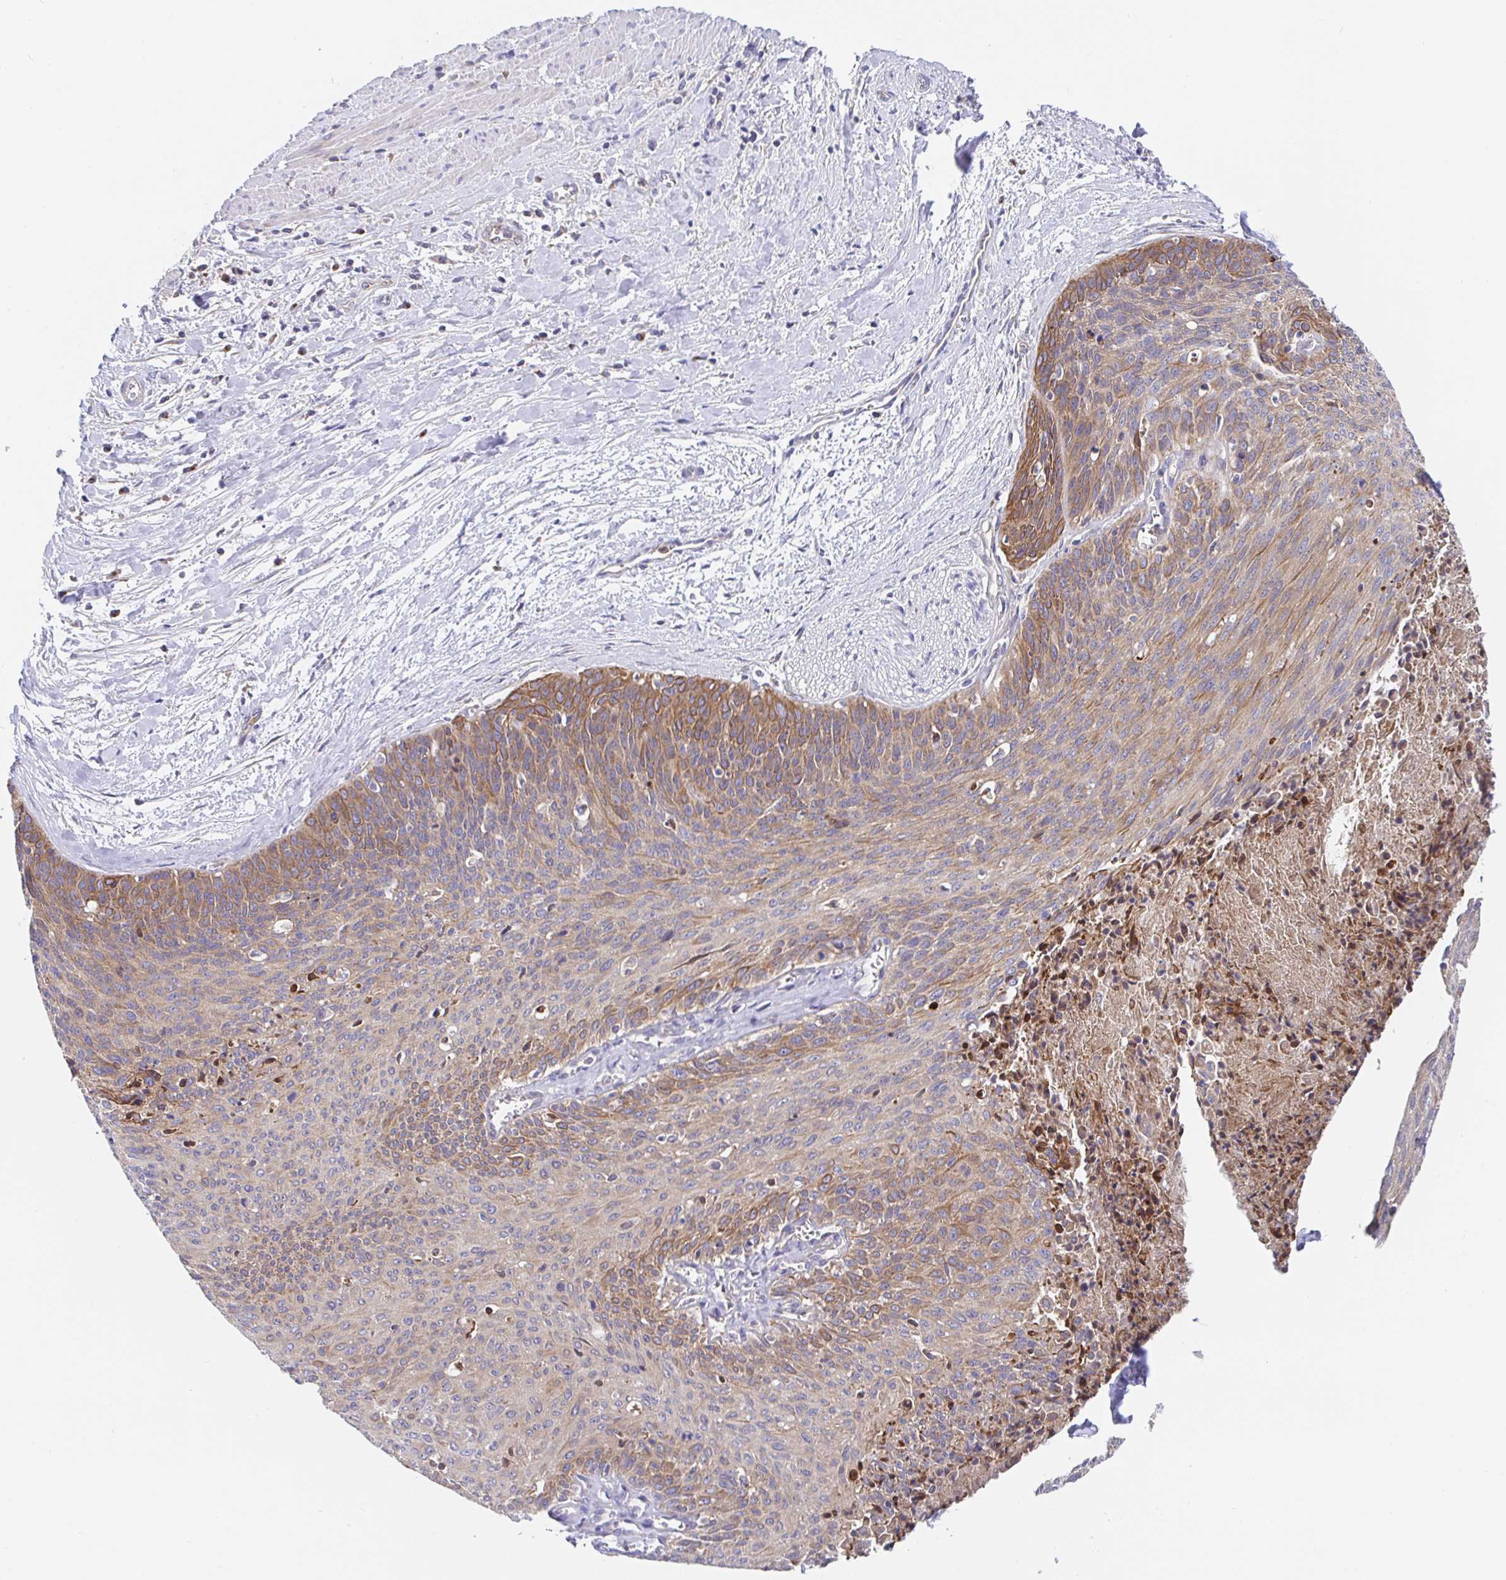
{"staining": {"intensity": "moderate", "quantity": "25%-75%", "location": "cytoplasmic/membranous"}, "tissue": "cervical cancer", "cell_type": "Tumor cells", "image_type": "cancer", "snomed": [{"axis": "morphology", "description": "Squamous cell carcinoma, NOS"}, {"axis": "topography", "description": "Cervix"}], "caption": "Immunohistochemistry (IHC) micrograph of cervical cancer stained for a protein (brown), which demonstrates medium levels of moderate cytoplasmic/membranous positivity in about 25%-75% of tumor cells.", "gene": "GOLGA1", "patient": {"sex": "female", "age": 55}}